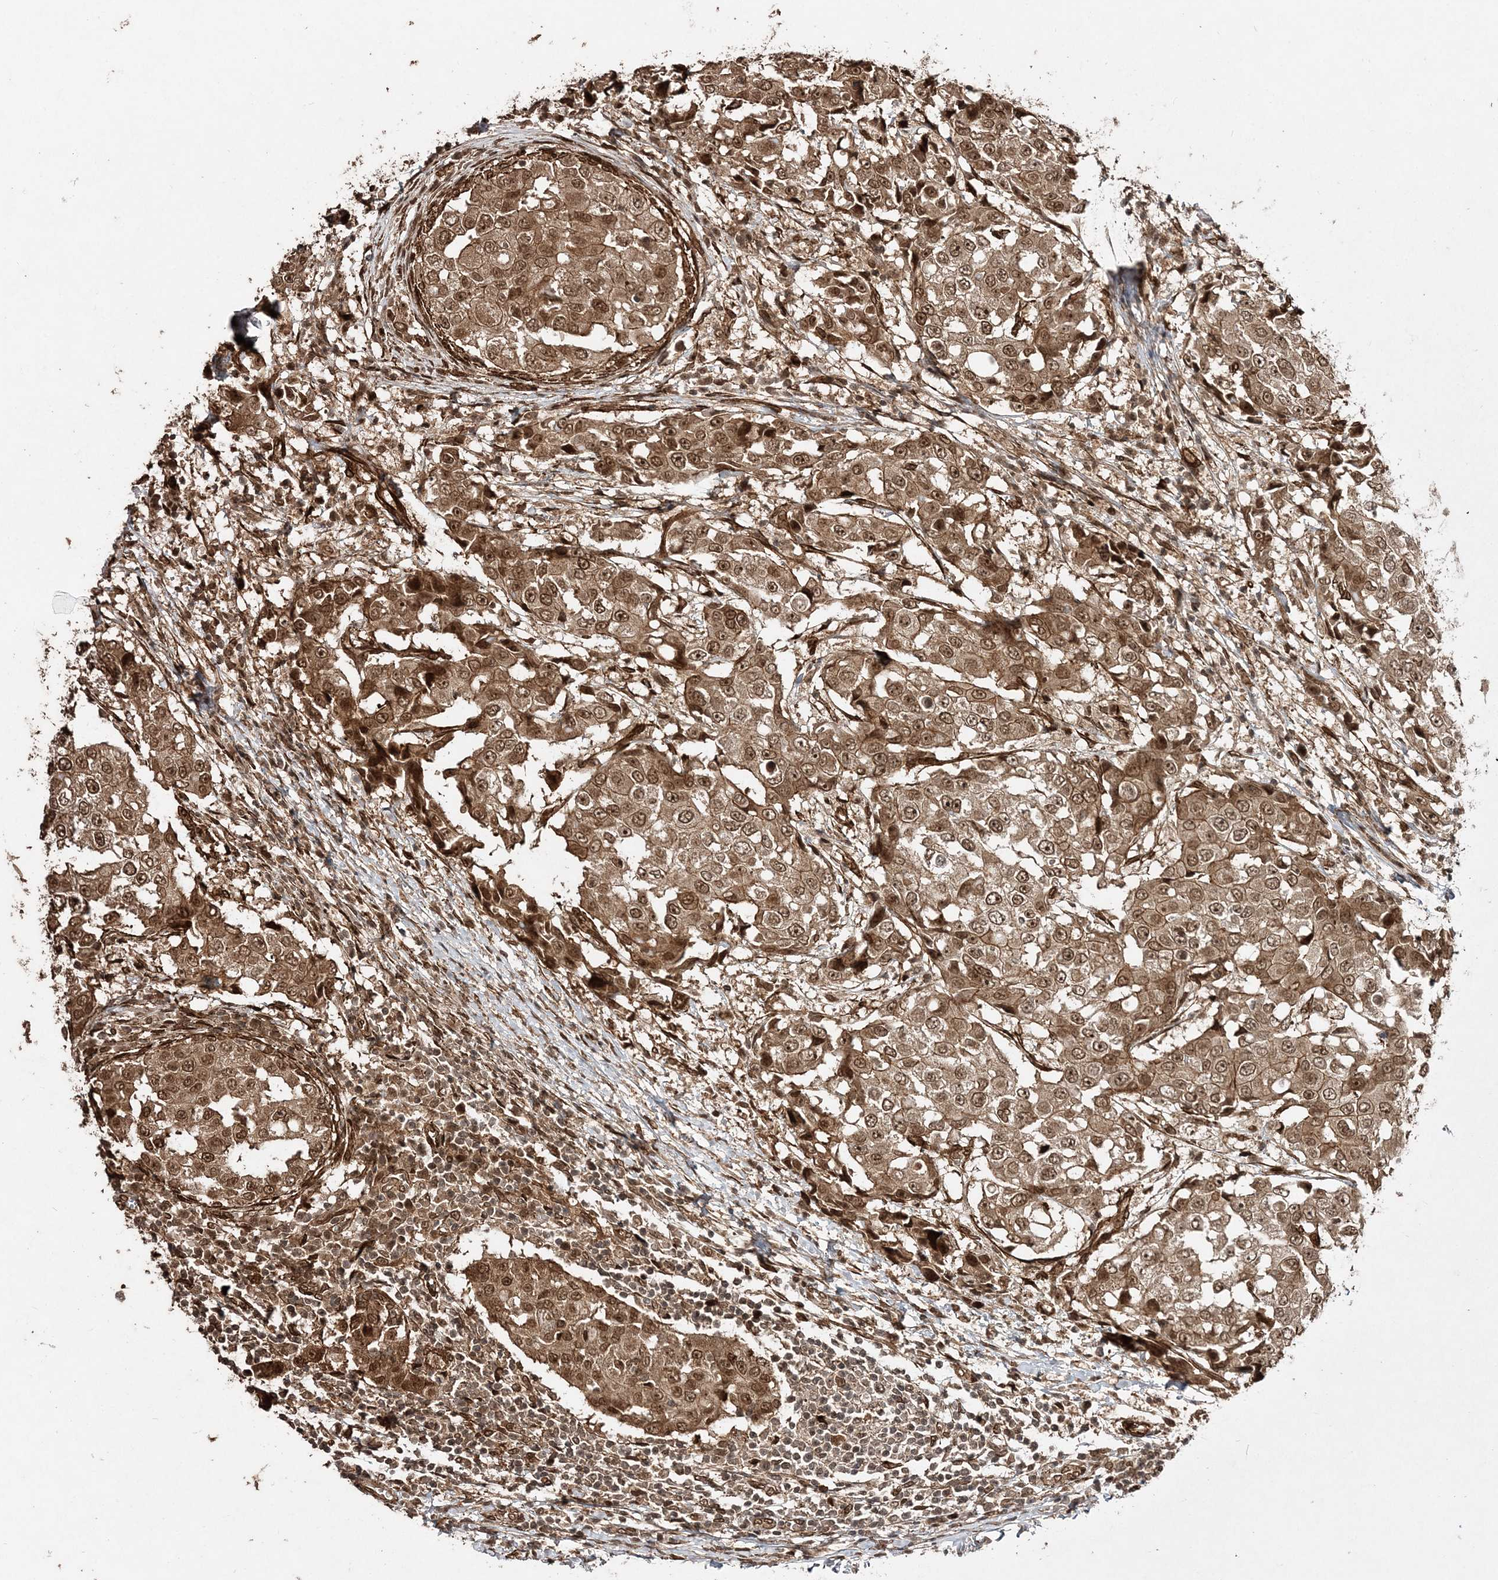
{"staining": {"intensity": "moderate", "quantity": ">75%", "location": "cytoplasmic/membranous,nuclear"}, "tissue": "breast cancer", "cell_type": "Tumor cells", "image_type": "cancer", "snomed": [{"axis": "morphology", "description": "Duct carcinoma"}, {"axis": "topography", "description": "Breast"}], "caption": "The photomicrograph shows staining of breast cancer (invasive ductal carcinoma), revealing moderate cytoplasmic/membranous and nuclear protein expression (brown color) within tumor cells.", "gene": "ETAA1", "patient": {"sex": "female", "age": 27}}